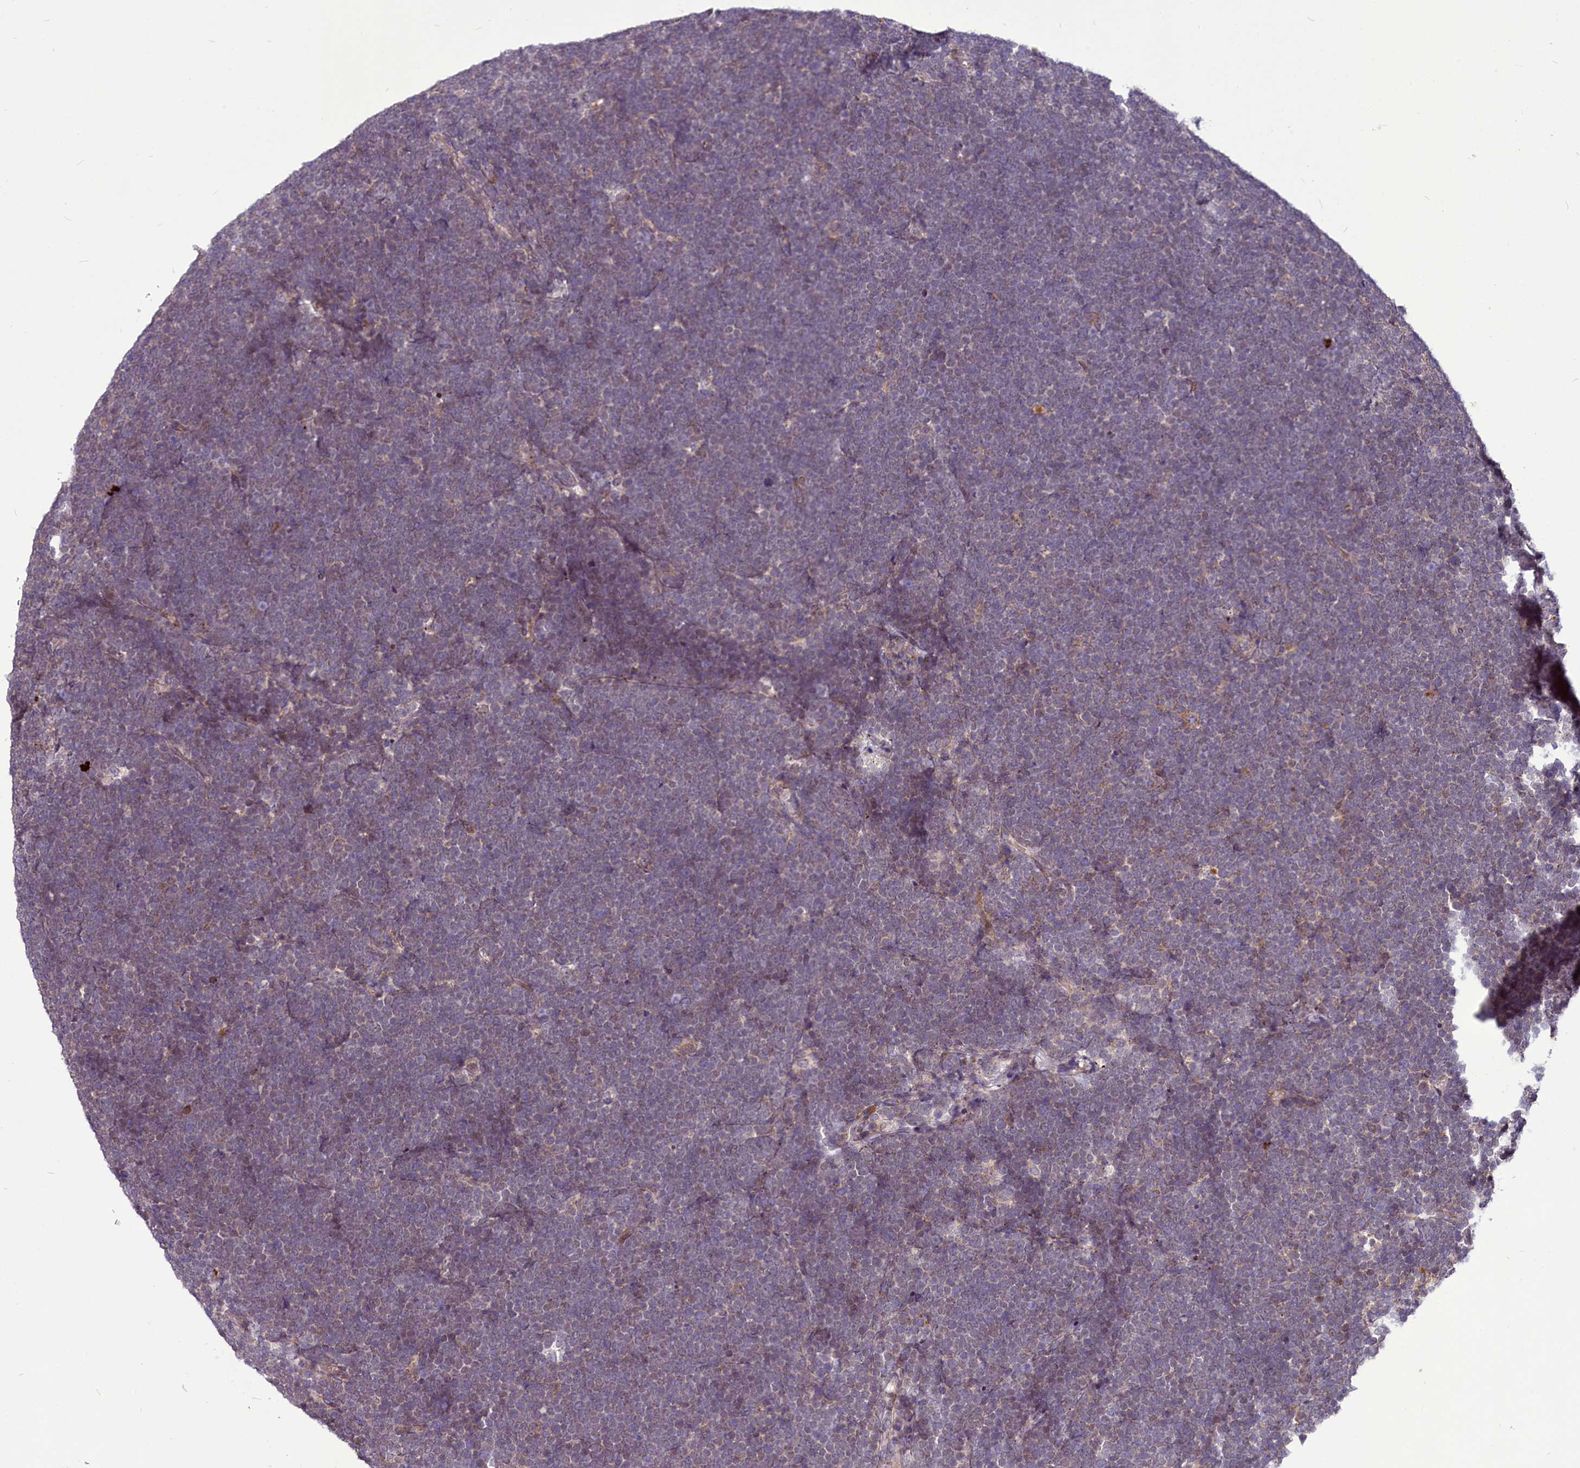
{"staining": {"intensity": "negative", "quantity": "none", "location": "none"}, "tissue": "lymphoma", "cell_type": "Tumor cells", "image_type": "cancer", "snomed": [{"axis": "morphology", "description": "Malignant lymphoma, non-Hodgkin's type, High grade"}, {"axis": "topography", "description": "Lymph node"}], "caption": "Human high-grade malignant lymphoma, non-Hodgkin's type stained for a protein using immunohistochemistry (IHC) reveals no expression in tumor cells.", "gene": "C11orf86", "patient": {"sex": "male", "age": 13}}